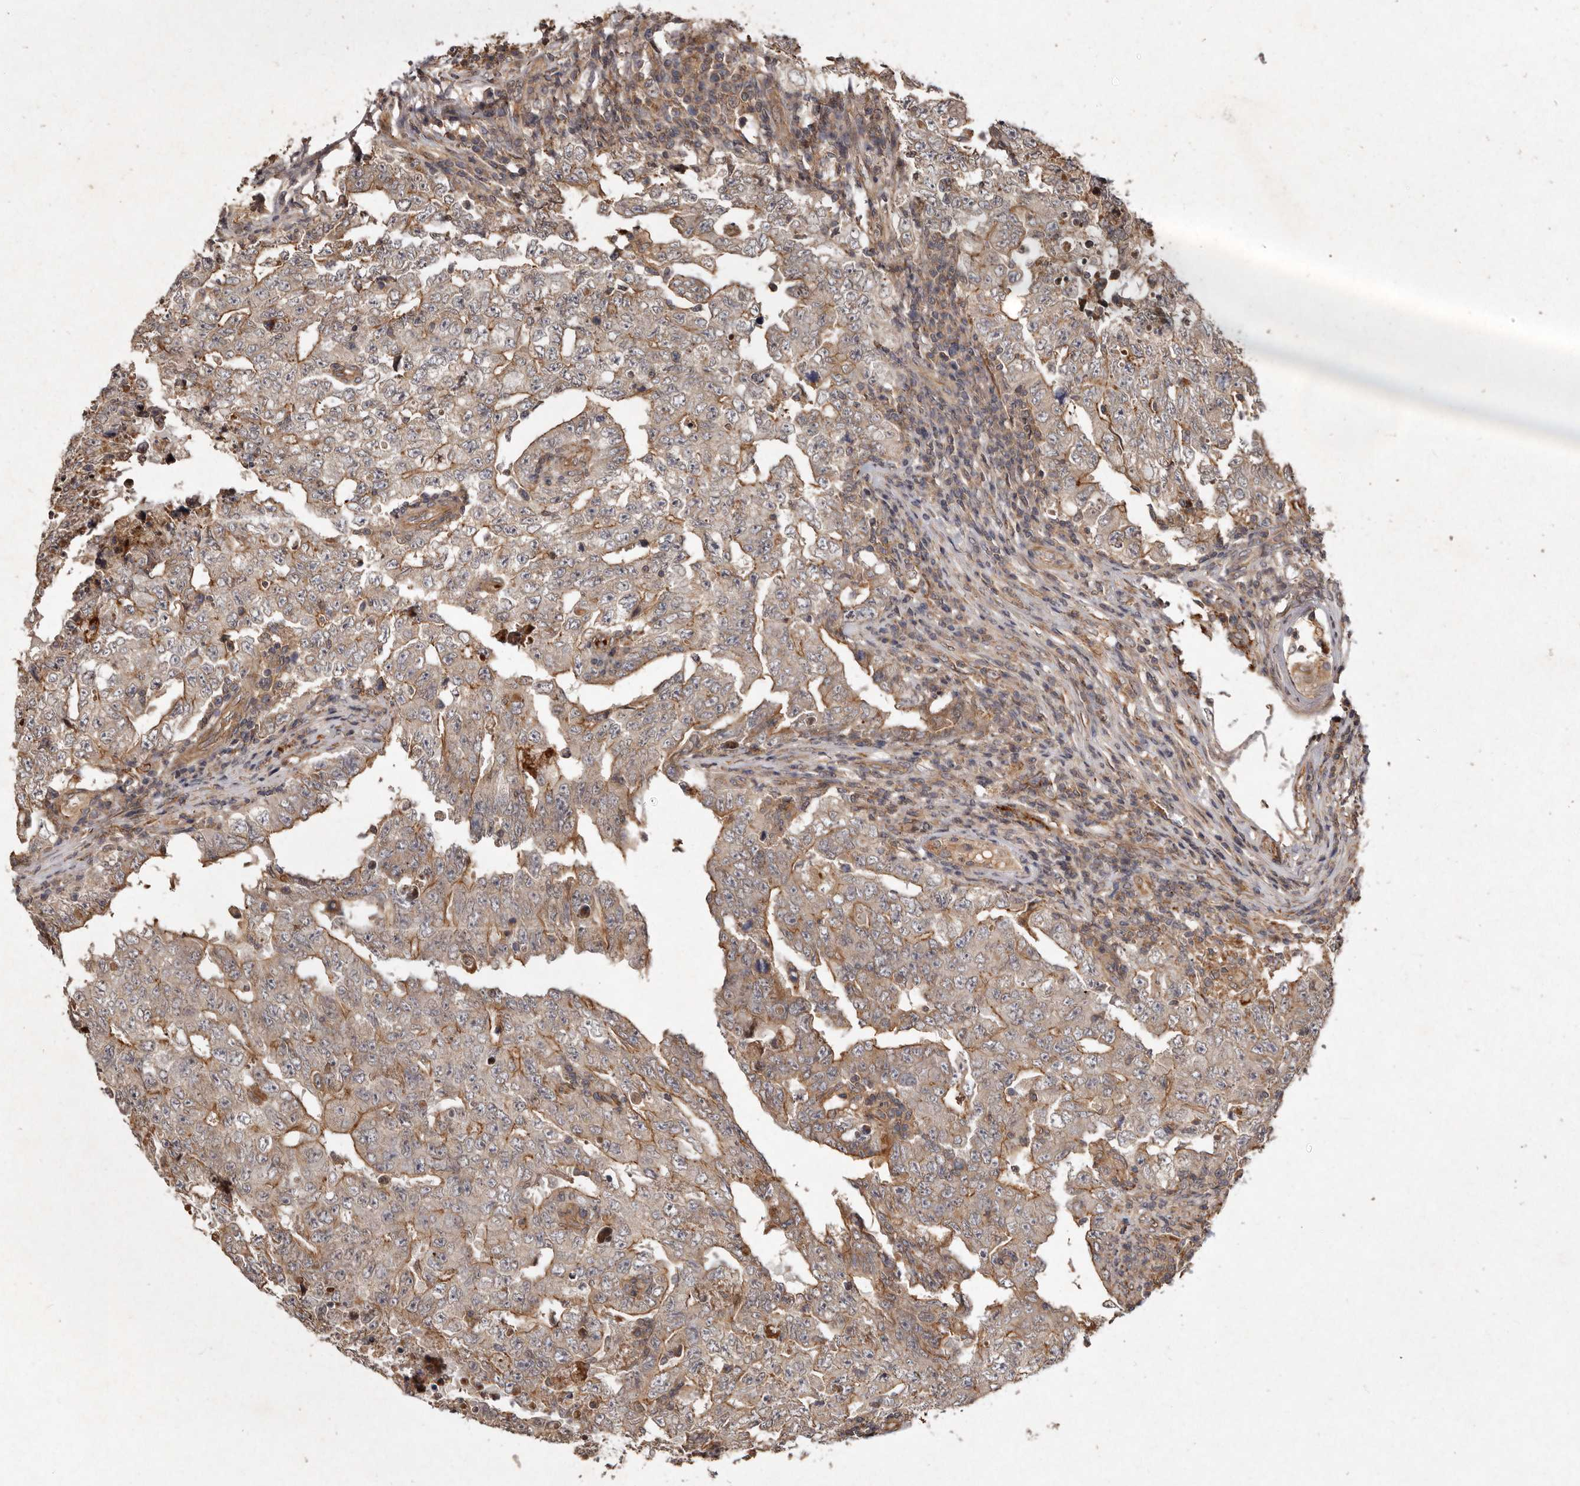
{"staining": {"intensity": "moderate", "quantity": "25%-75%", "location": "cytoplasmic/membranous"}, "tissue": "testis cancer", "cell_type": "Tumor cells", "image_type": "cancer", "snomed": [{"axis": "morphology", "description": "Carcinoma, Embryonal, NOS"}, {"axis": "topography", "description": "Testis"}], "caption": "Protein expression analysis of testis cancer displays moderate cytoplasmic/membranous positivity in about 25%-75% of tumor cells.", "gene": "SEMA3A", "patient": {"sex": "male", "age": 26}}